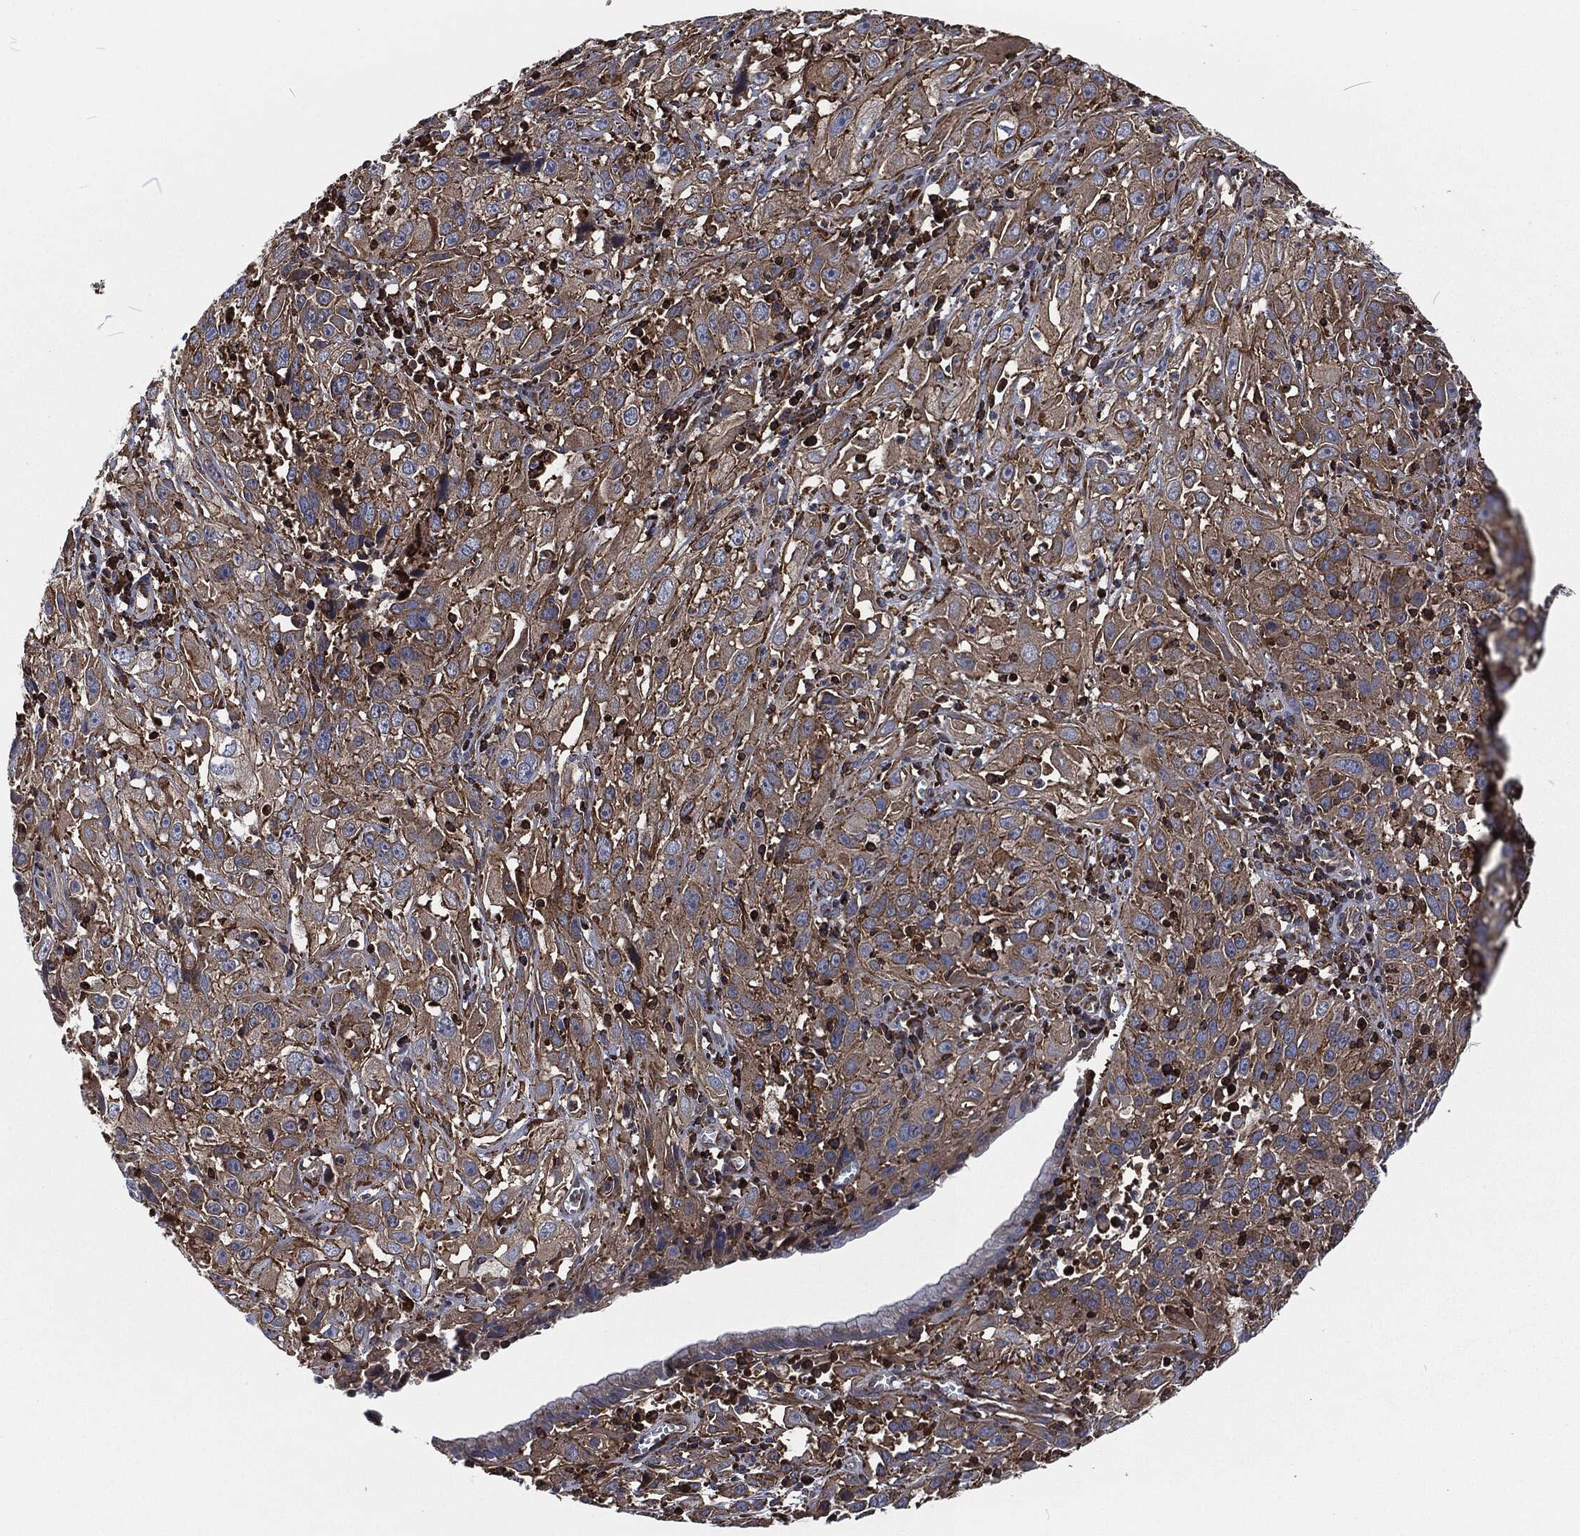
{"staining": {"intensity": "strong", "quantity": "<25%", "location": "cytoplasmic/membranous"}, "tissue": "cervical cancer", "cell_type": "Tumor cells", "image_type": "cancer", "snomed": [{"axis": "morphology", "description": "Squamous cell carcinoma, NOS"}, {"axis": "topography", "description": "Cervix"}], "caption": "Squamous cell carcinoma (cervical) stained with DAB IHC reveals medium levels of strong cytoplasmic/membranous staining in approximately <25% of tumor cells. Ihc stains the protein in brown and the nuclei are stained blue.", "gene": "LGALS9", "patient": {"sex": "female", "age": 32}}